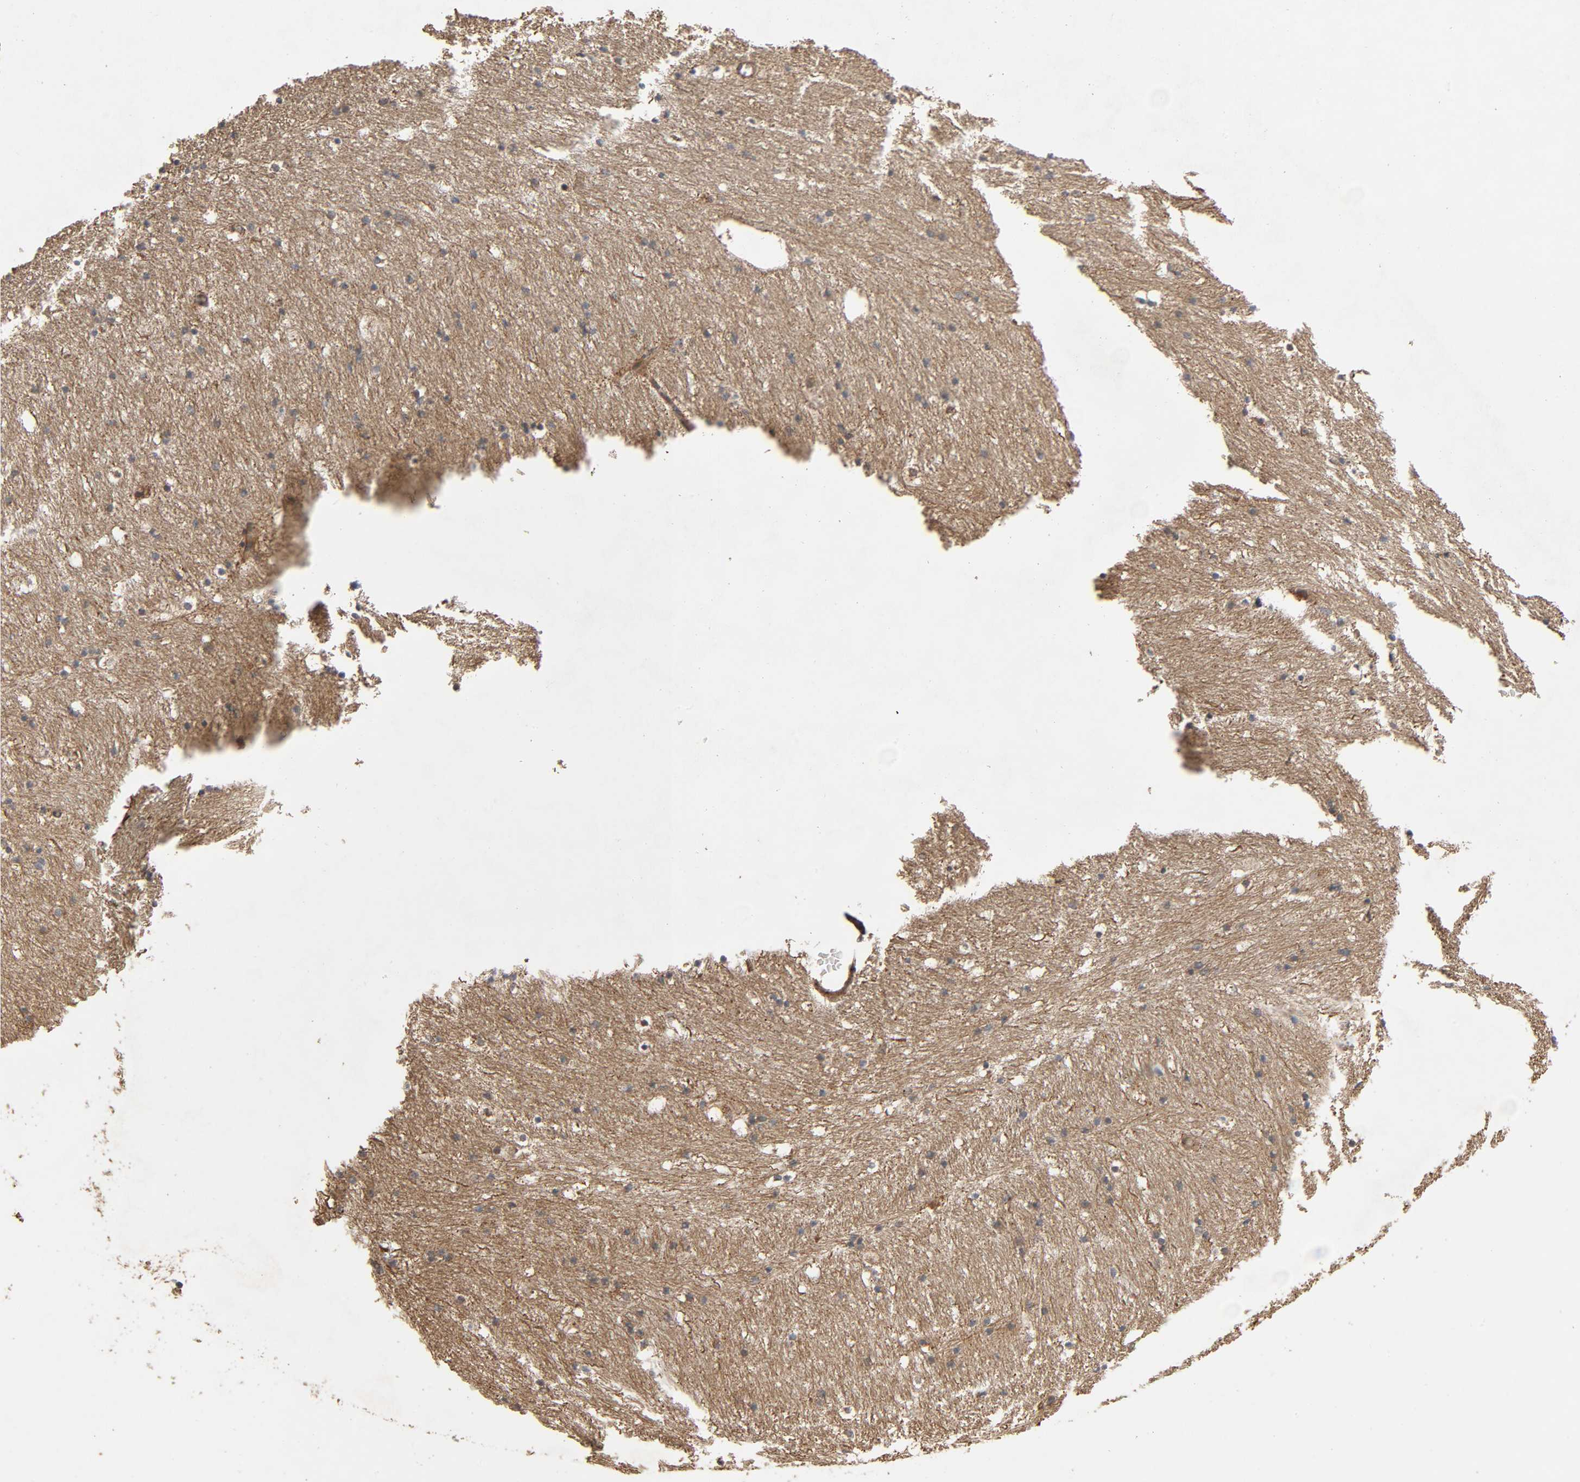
{"staining": {"intensity": "negative", "quantity": "none", "location": "none"}, "tissue": "caudate", "cell_type": "Glial cells", "image_type": "normal", "snomed": [{"axis": "morphology", "description": "Normal tissue, NOS"}, {"axis": "topography", "description": "Lateral ventricle wall"}], "caption": "Photomicrograph shows no protein positivity in glial cells of unremarkable caudate.", "gene": "SGSM1", "patient": {"sex": "male", "age": 45}}